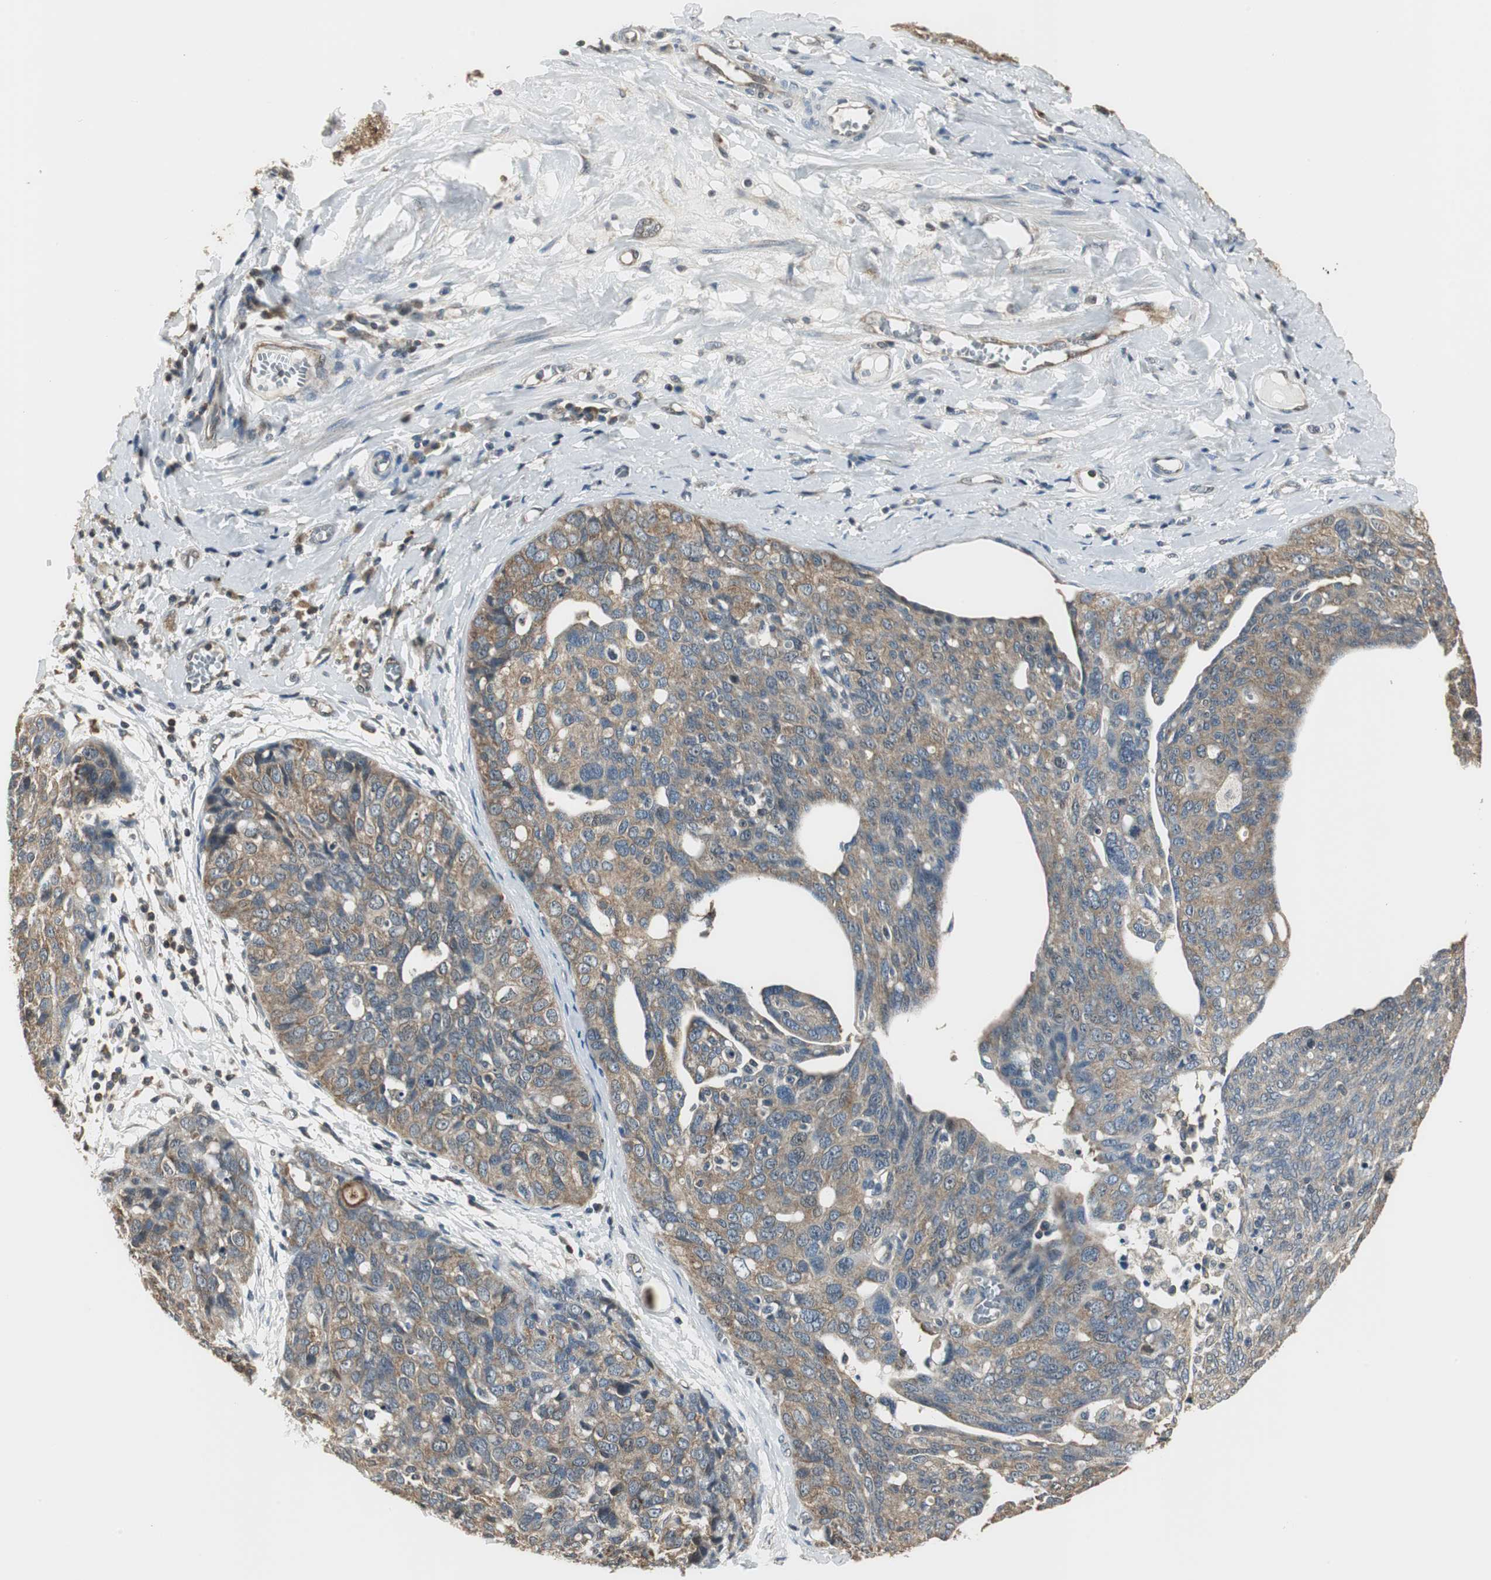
{"staining": {"intensity": "moderate", "quantity": ">75%", "location": "cytoplasmic/membranous"}, "tissue": "ovarian cancer", "cell_type": "Tumor cells", "image_type": "cancer", "snomed": [{"axis": "morphology", "description": "Carcinoma, endometroid"}, {"axis": "topography", "description": "Ovary"}], "caption": "Ovarian cancer (endometroid carcinoma) stained with a protein marker demonstrates moderate staining in tumor cells.", "gene": "CCT5", "patient": {"sex": "female", "age": 60}}